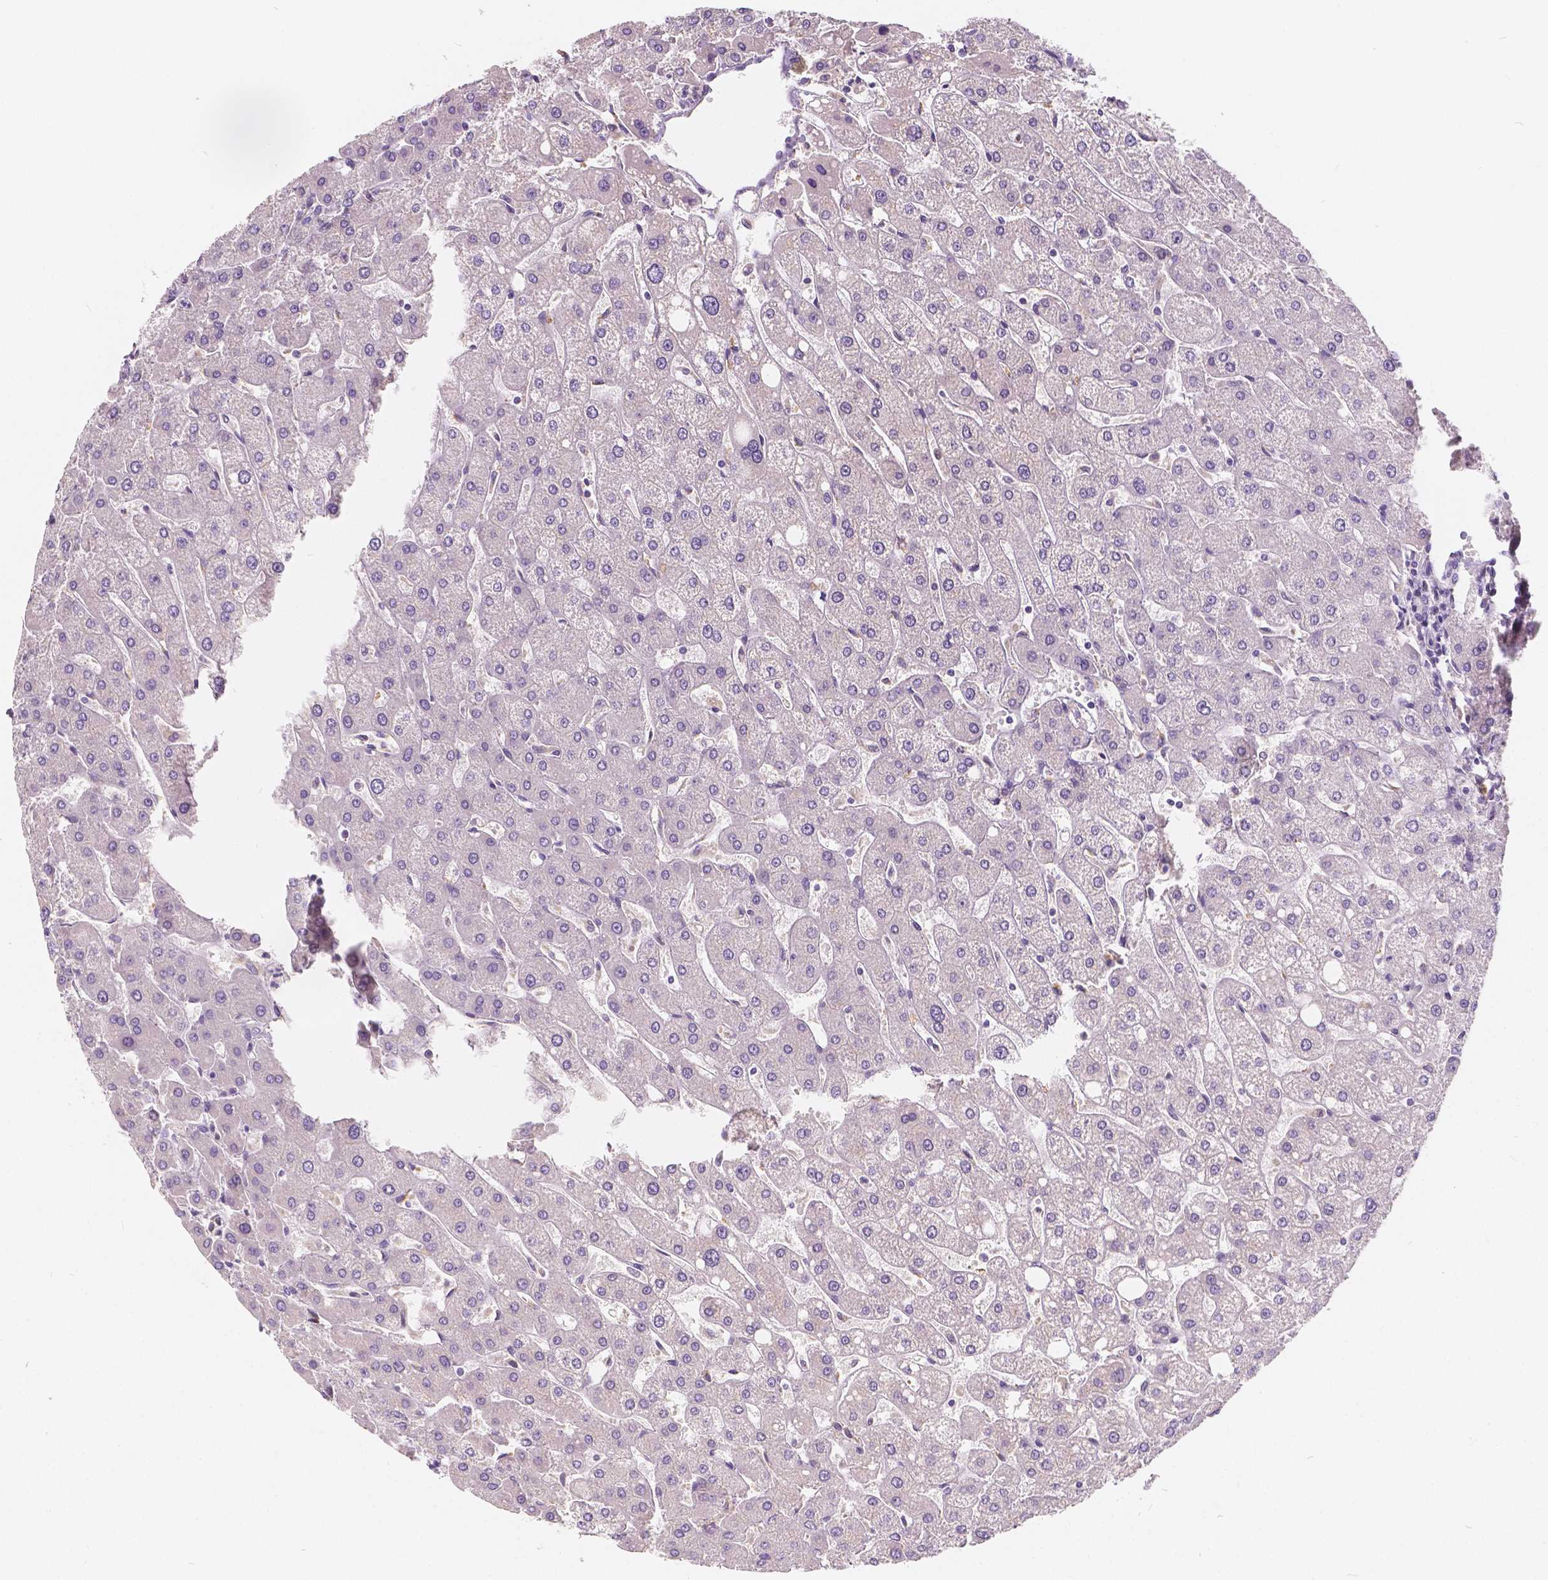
{"staining": {"intensity": "negative", "quantity": "none", "location": "none"}, "tissue": "liver", "cell_type": "Cholangiocytes", "image_type": "normal", "snomed": [{"axis": "morphology", "description": "Normal tissue, NOS"}, {"axis": "topography", "description": "Liver"}], "caption": "IHC photomicrograph of benign liver: liver stained with DAB (3,3'-diaminobenzidine) reveals no significant protein staining in cholangiocytes. (Brightfield microscopy of DAB immunohistochemistry at high magnification).", "gene": "KIAA0513", "patient": {"sex": "male", "age": 67}}